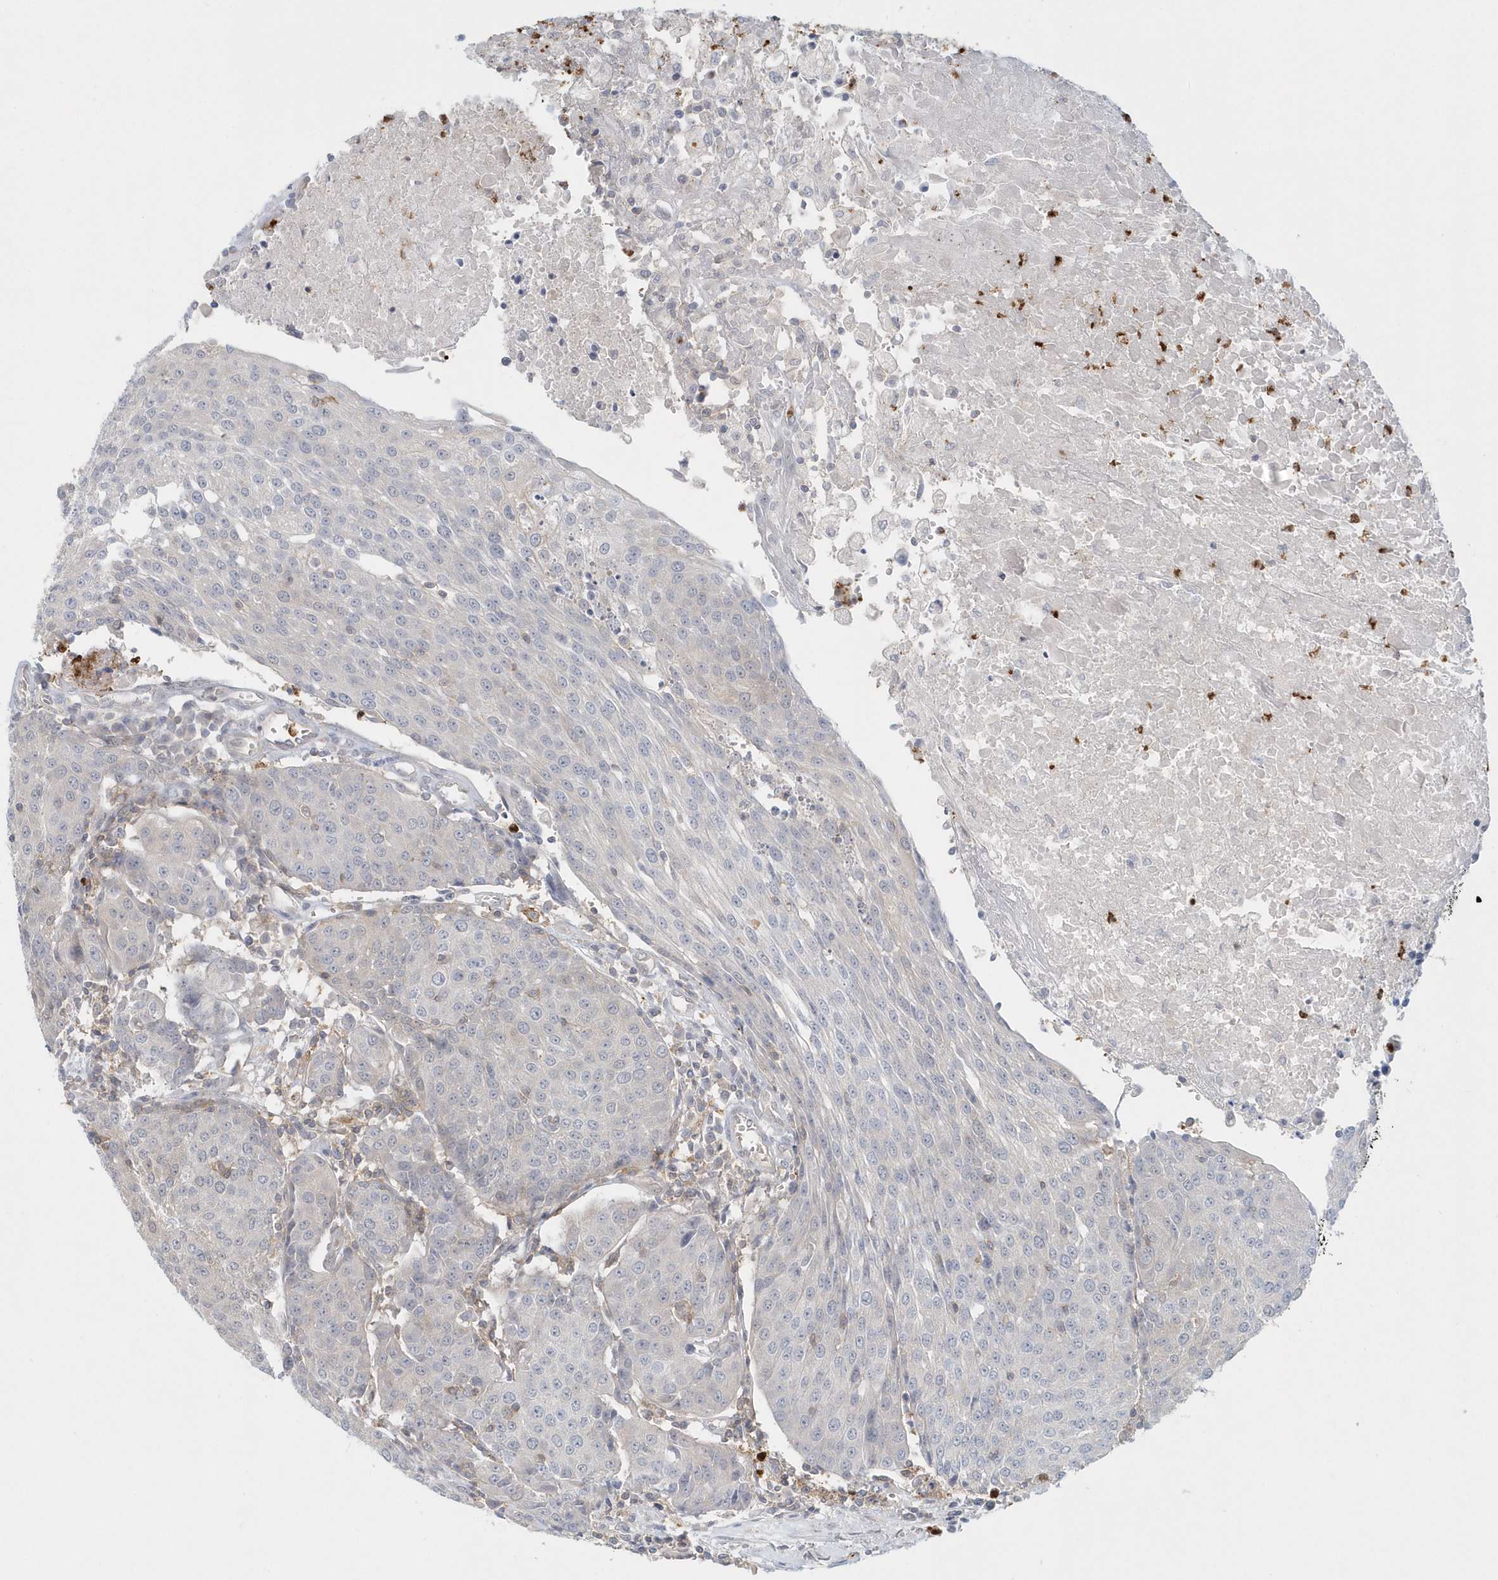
{"staining": {"intensity": "negative", "quantity": "none", "location": "none"}, "tissue": "urothelial cancer", "cell_type": "Tumor cells", "image_type": "cancer", "snomed": [{"axis": "morphology", "description": "Urothelial carcinoma, High grade"}, {"axis": "topography", "description": "Urinary bladder"}], "caption": "A high-resolution micrograph shows IHC staining of high-grade urothelial carcinoma, which exhibits no significant expression in tumor cells.", "gene": "RNF7", "patient": {"sex": "female", "age": 85}}